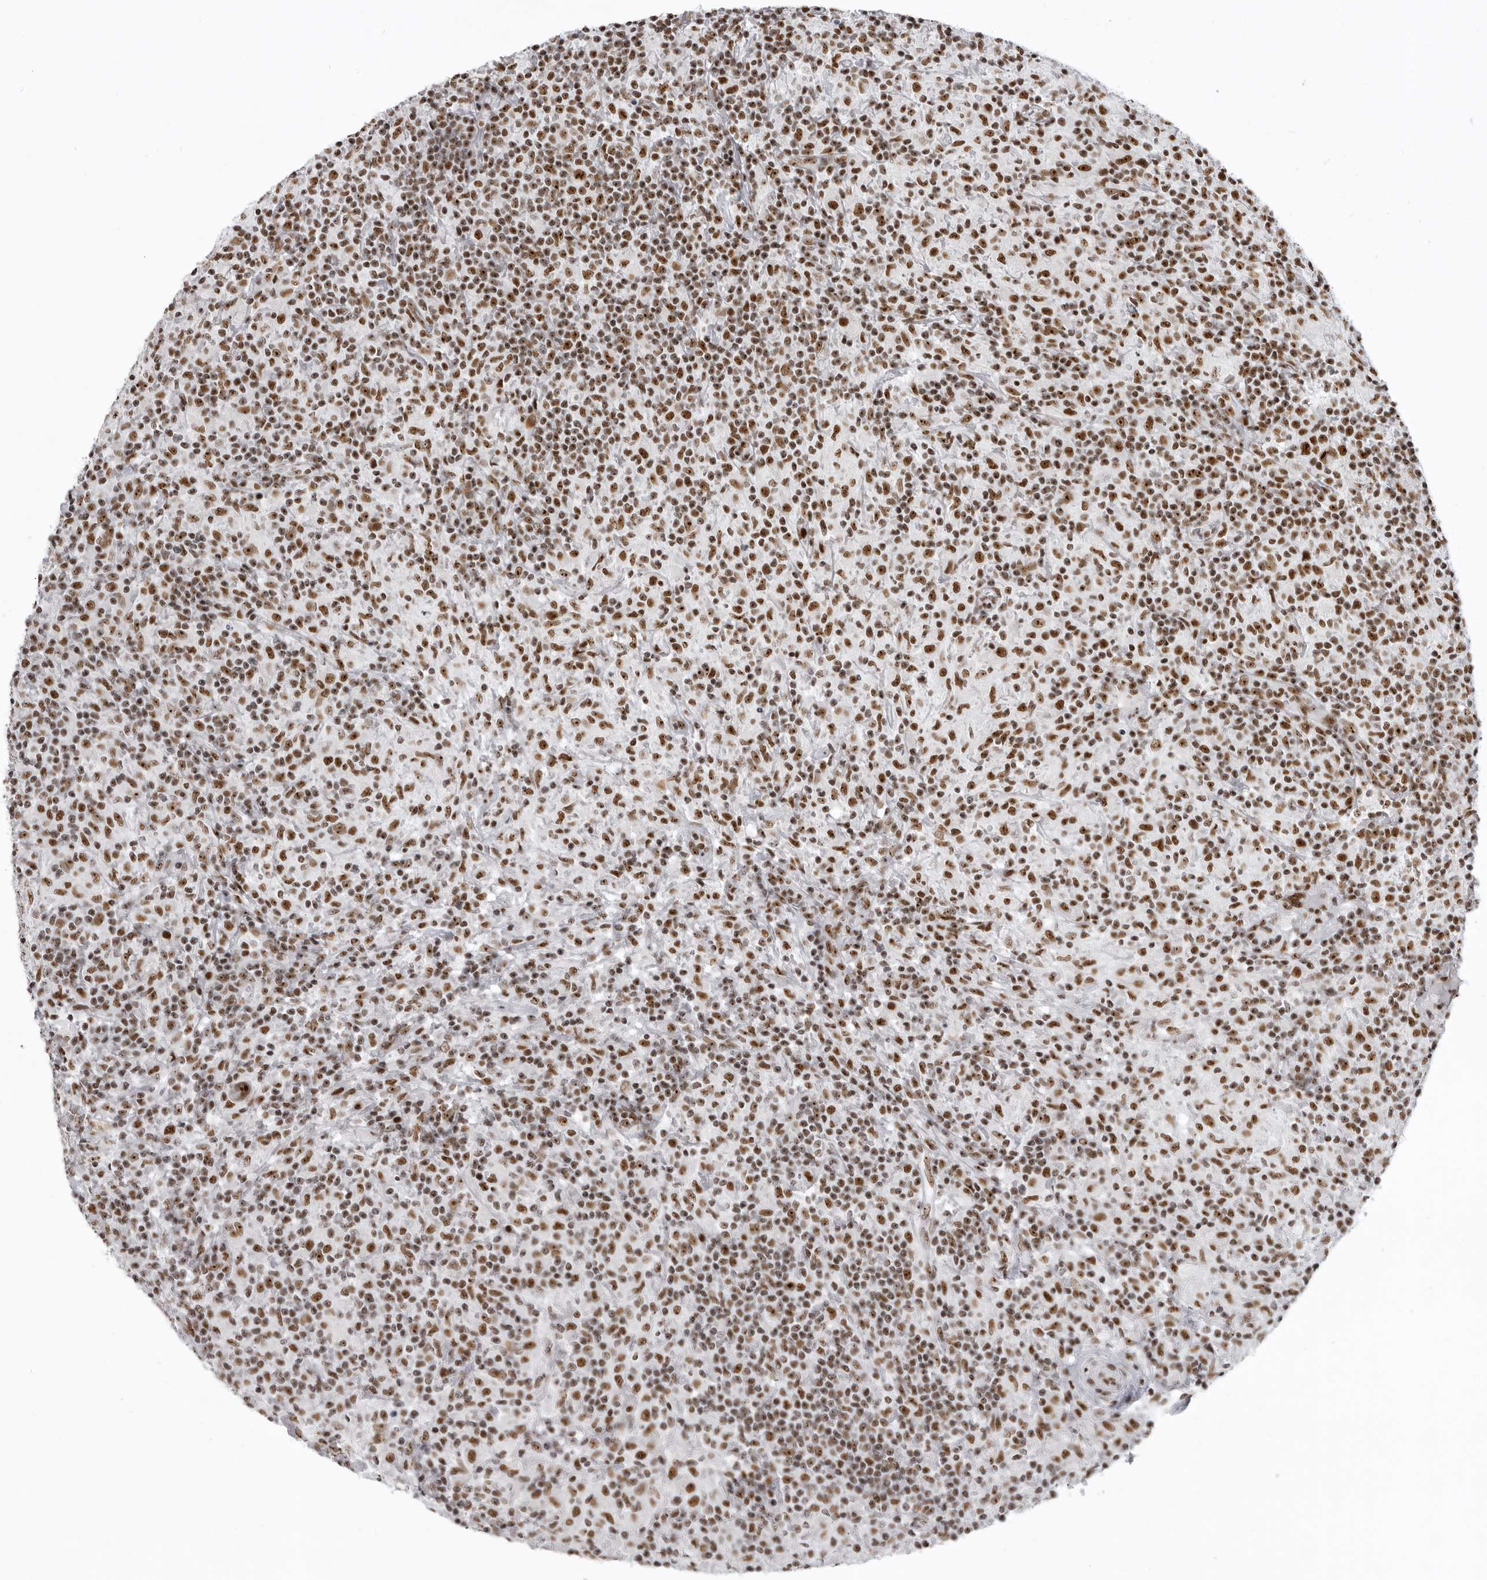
{"staining": {"intensity": "strong", "quantity": ">75%", "location": "nuclear"}, "tissue": "lymphoma", "cell_type": "Tumor cells", "image_type": "cancer", "snomed": [{"axis": "morphology", "description": "Hodgkin's disease, NOS"}, {"axis": "topography", "description": "Lymph node"}], "caption": "Protein staining shows strong nuclear expression in about >75% of tumor cells in Hodgkin's disease.", "gene": "DHX9", "patient": {"sex": "male", "age": 70}}